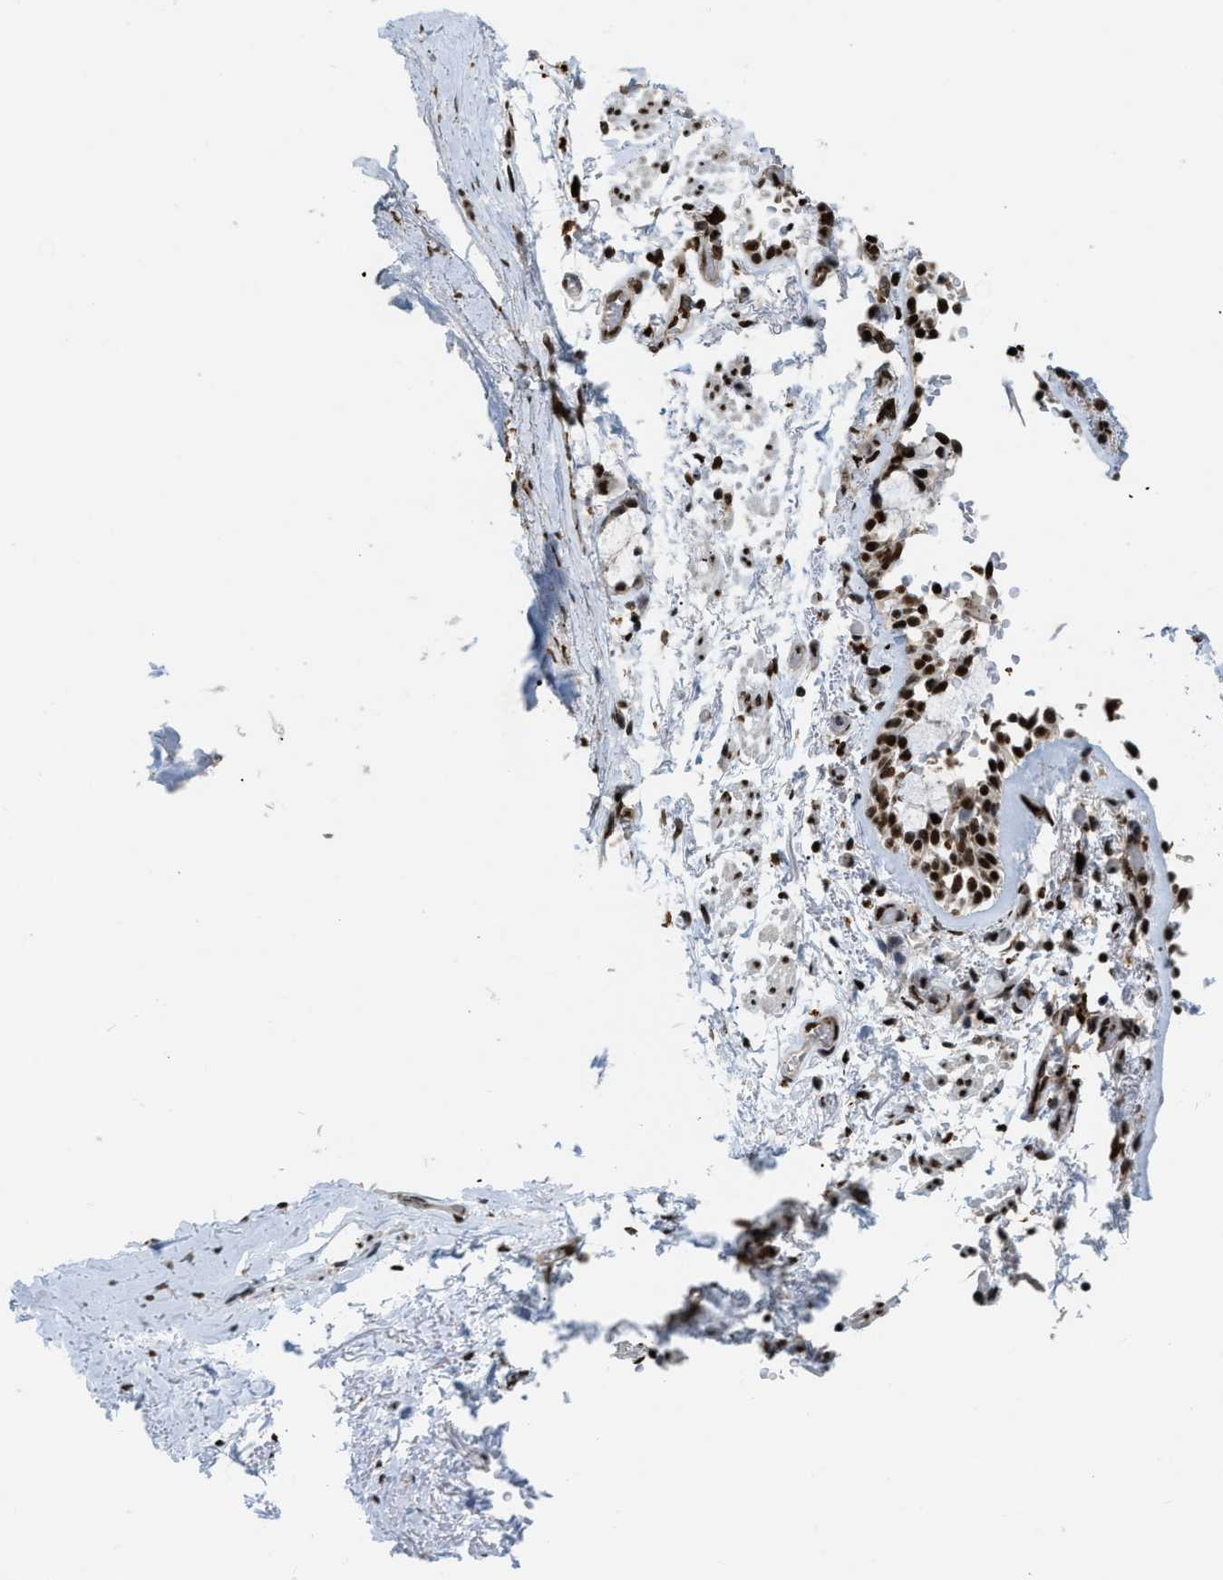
{"staining": {"intensity": "strong", "quantity": ">75%", "location": "nuclear"}, "tissue": "adipose tissue", "cell_type": "Adipocytes", "image_type": "normal", "snomed": [{"axis": "morphology", "description": "Normal tissue, NOS"}, {"axis": "topography", "description": "Cartilage tissue"}, {"axis": "topography", "description": "Lung"}], "caption": "A brown stain labels strong nuclear expression of a protein in adipocytes of normal adipose tissue.", "gene": "NUMA1", "patient": {"sex": "female", "age": 77}}